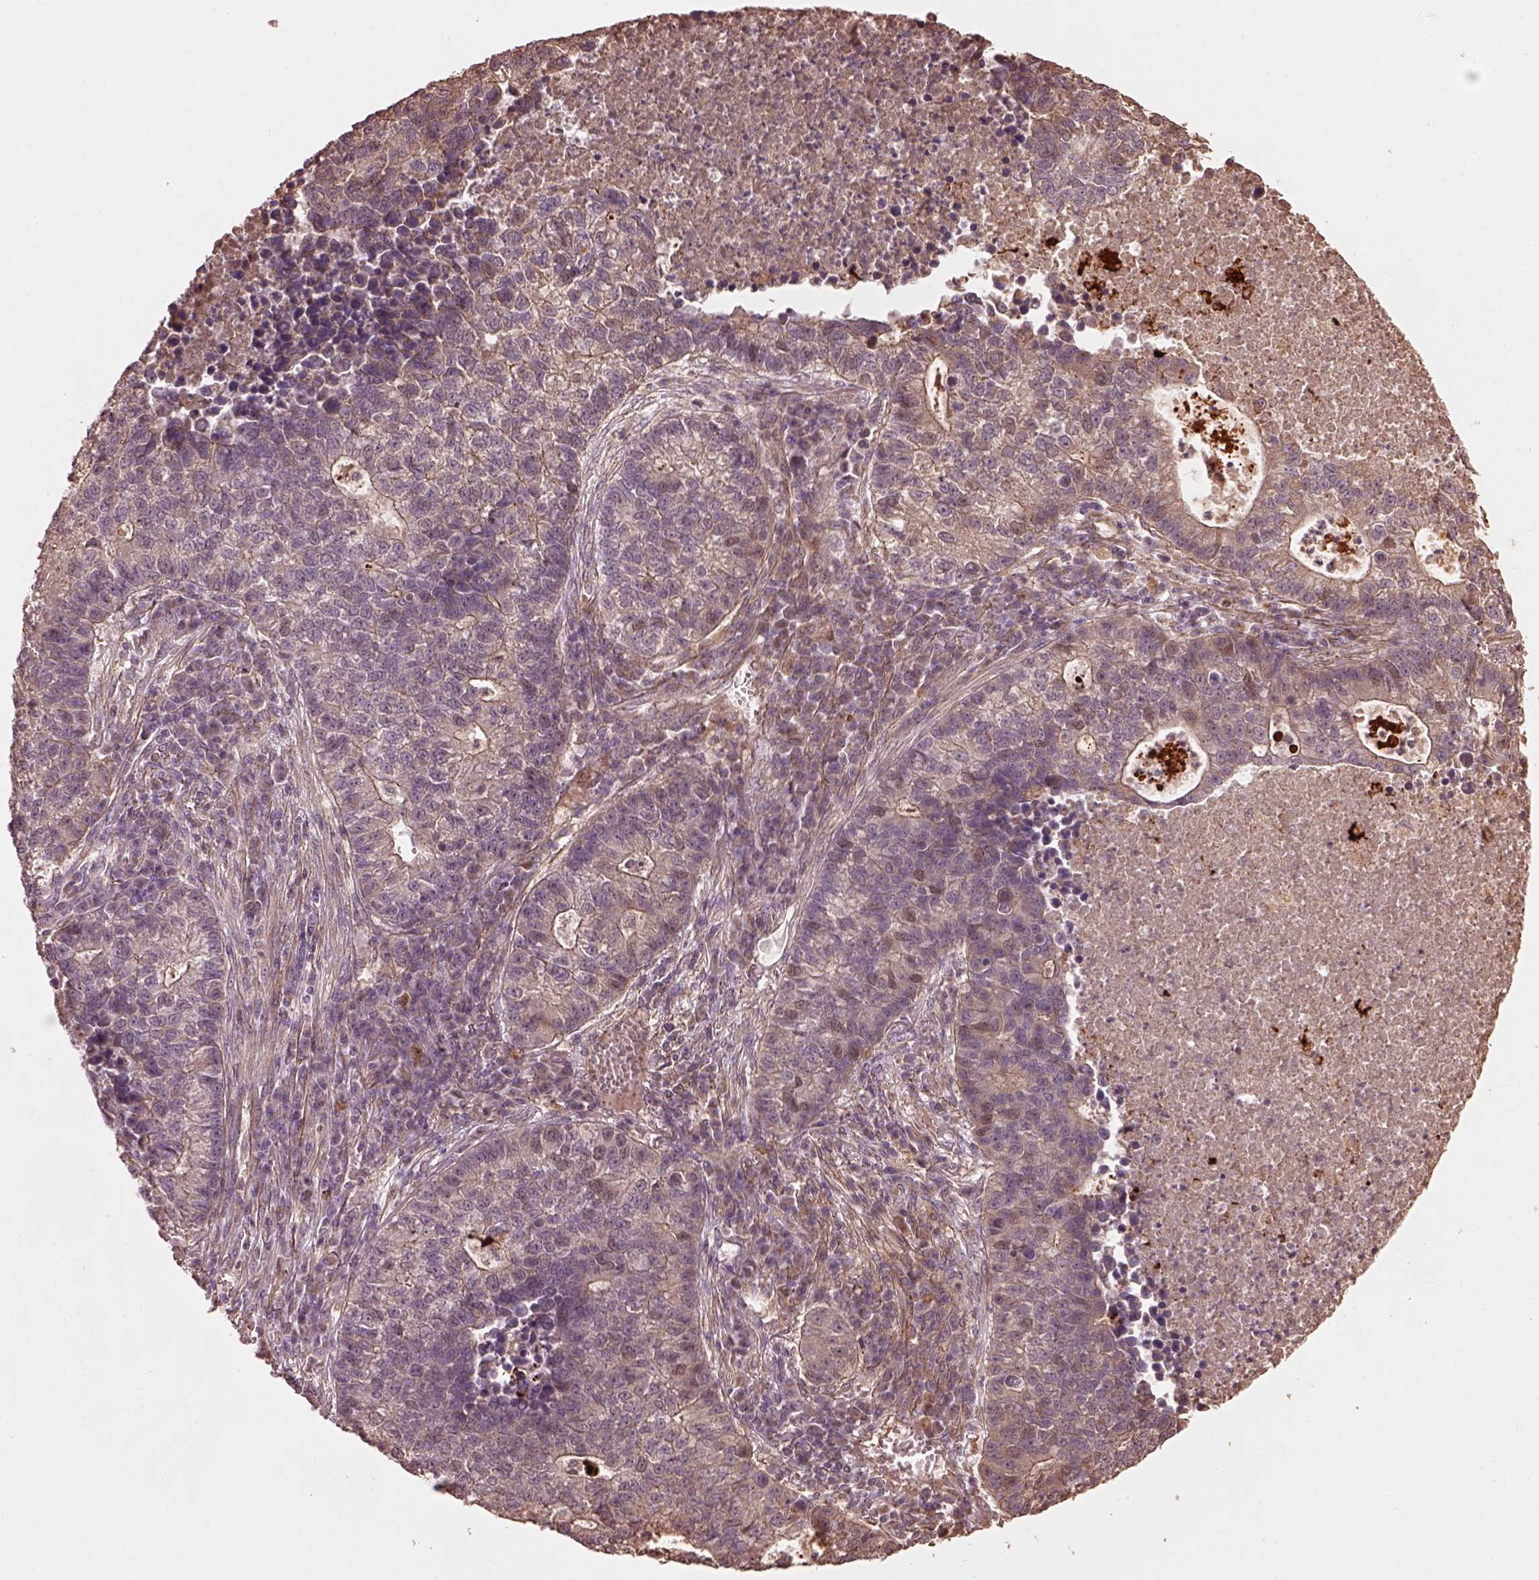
{"staining": {"intensity": "negative", "quantity": "none", "location": "none"}, "tissue": "lung cancer", "cell_type": "Tumor cells", "image_type": "cancer", "snomed": [{"axis": "morphology", "description": "Adenocarcinoma, NOS"}, {"axis": "topography", "description": "Lung"}], "caption": "Immunohistochemical staining of lung cancer (adenocarcinoma) reveals no significant expression in tumor cells. Nuclei are stained in blue.", "gene": "METTL4", "patient": {"sex": "male", "age": 57}}